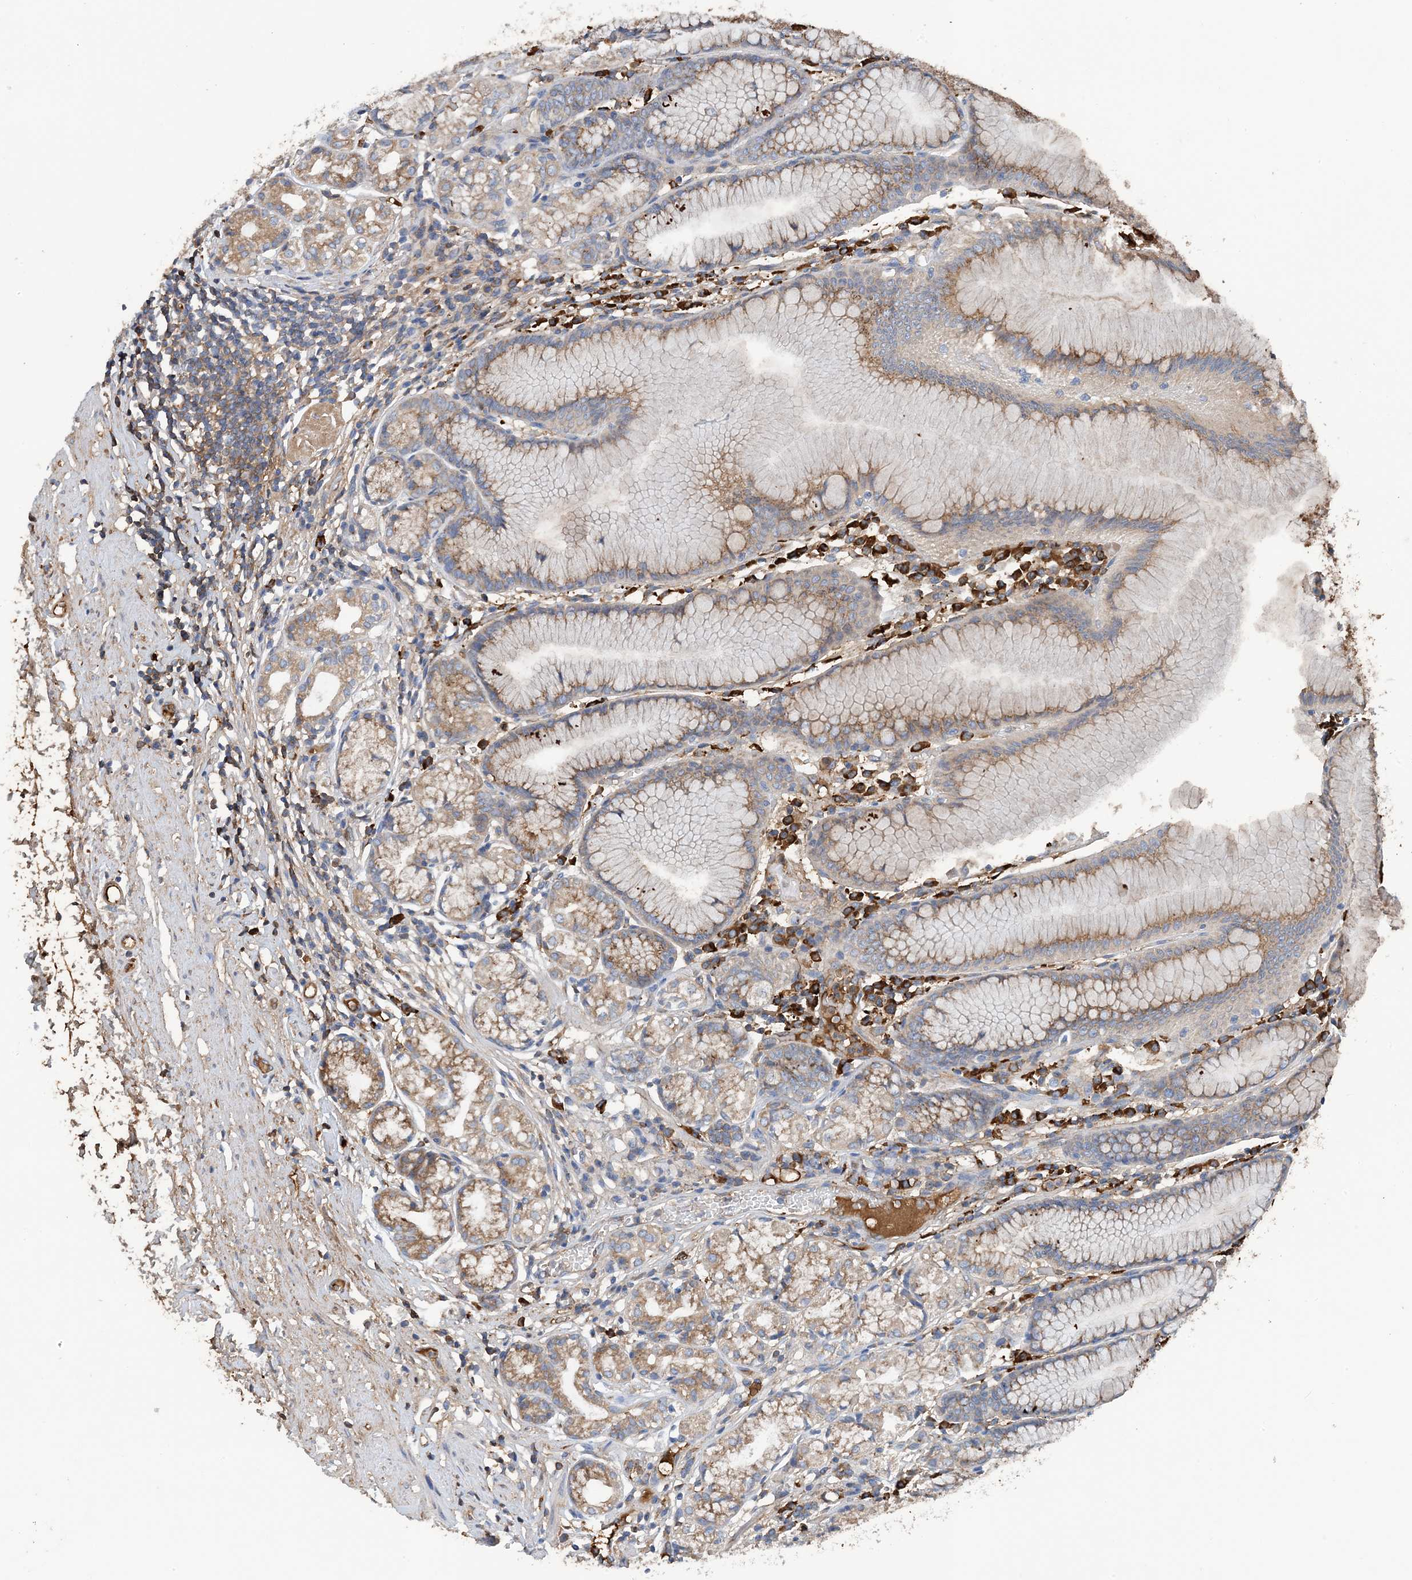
{"staining": {"intensity": "moderate", "quantity": "25%-75%", "location": "cytoplasmic/membranous"}, "tissue": "stomach", "cell_type": "Glandular cells", "image_type": "normal", "snomed": [{"axis": "morphology", "description": "Normal tissue, NOS"}, {"axis": "topography", "description": "Stomach"}], "caption": "DAB (3,3'-diaminobenzidine) immunohistochemical staining of normal human stomach reveals moderate cytoplasmic/membranous protein positivity in approximately 25%-75% of glandular cells.", "gene": "SLC5A11", "patient": {"sex": "female", "age": 57}}